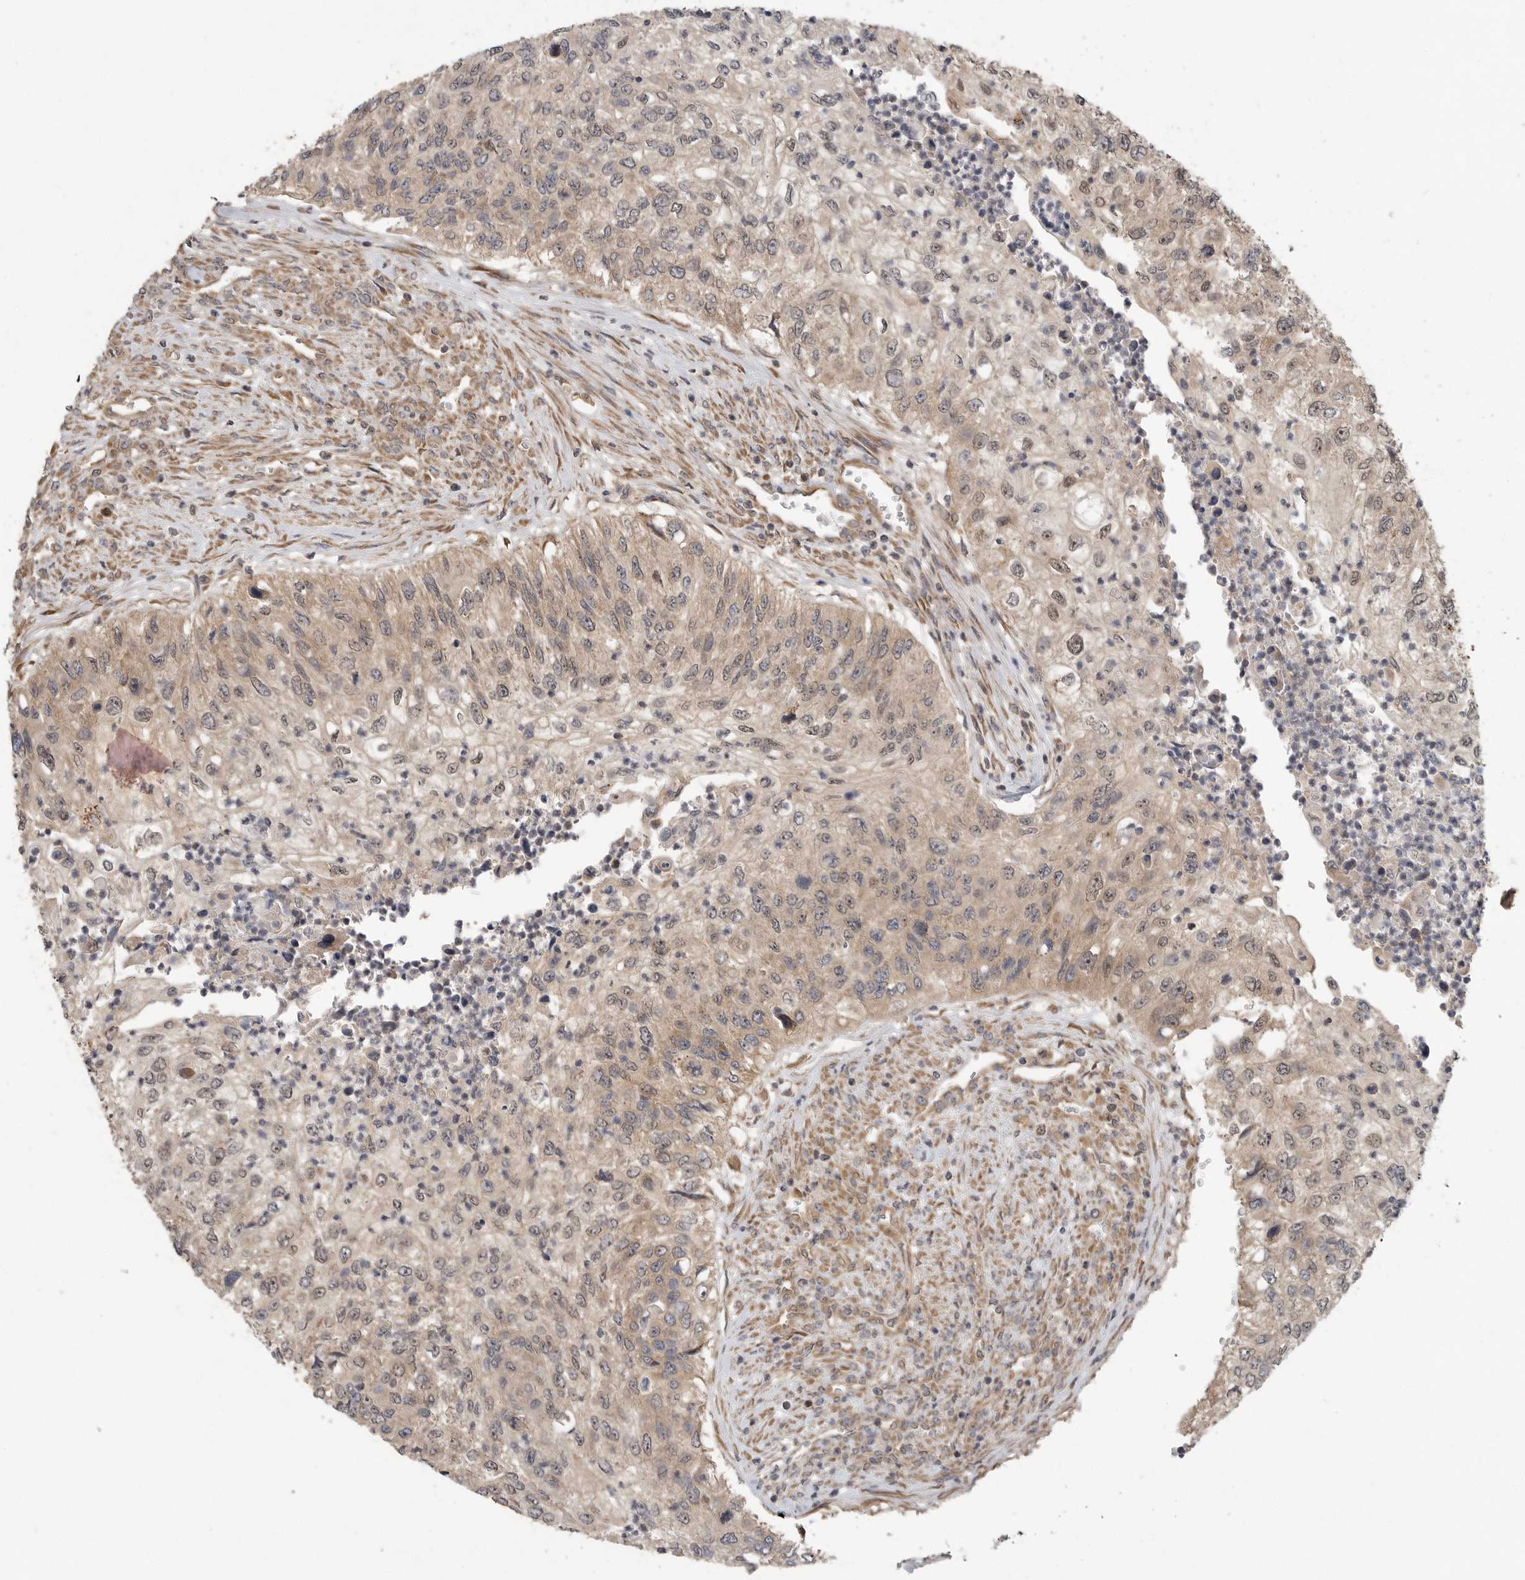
{"staining": {"intensity": "moderate", "quantity": ">75%", "location": "cytoplasmic/membranous,nuclear"}, "tissue": "urothelial cancer", "cell_type": "Tumor cells", "image_type": "cancer", "snomed": [{"axis": "morphology", "description": "Urothelial carcinoma, High grade"}, {"axis": "topography", "description": "Urinary bladder"}], "caption": "Immunohistochemistry (DAB) staining of human urothelial carcinoma (high-grade) demonstrates moderate cytoplasmic/membranous and nuclear protein expression in approximately >75% of tumor cells.", "gene": "OSBPL9", "patient": {"sex": "female", "age": 60}}